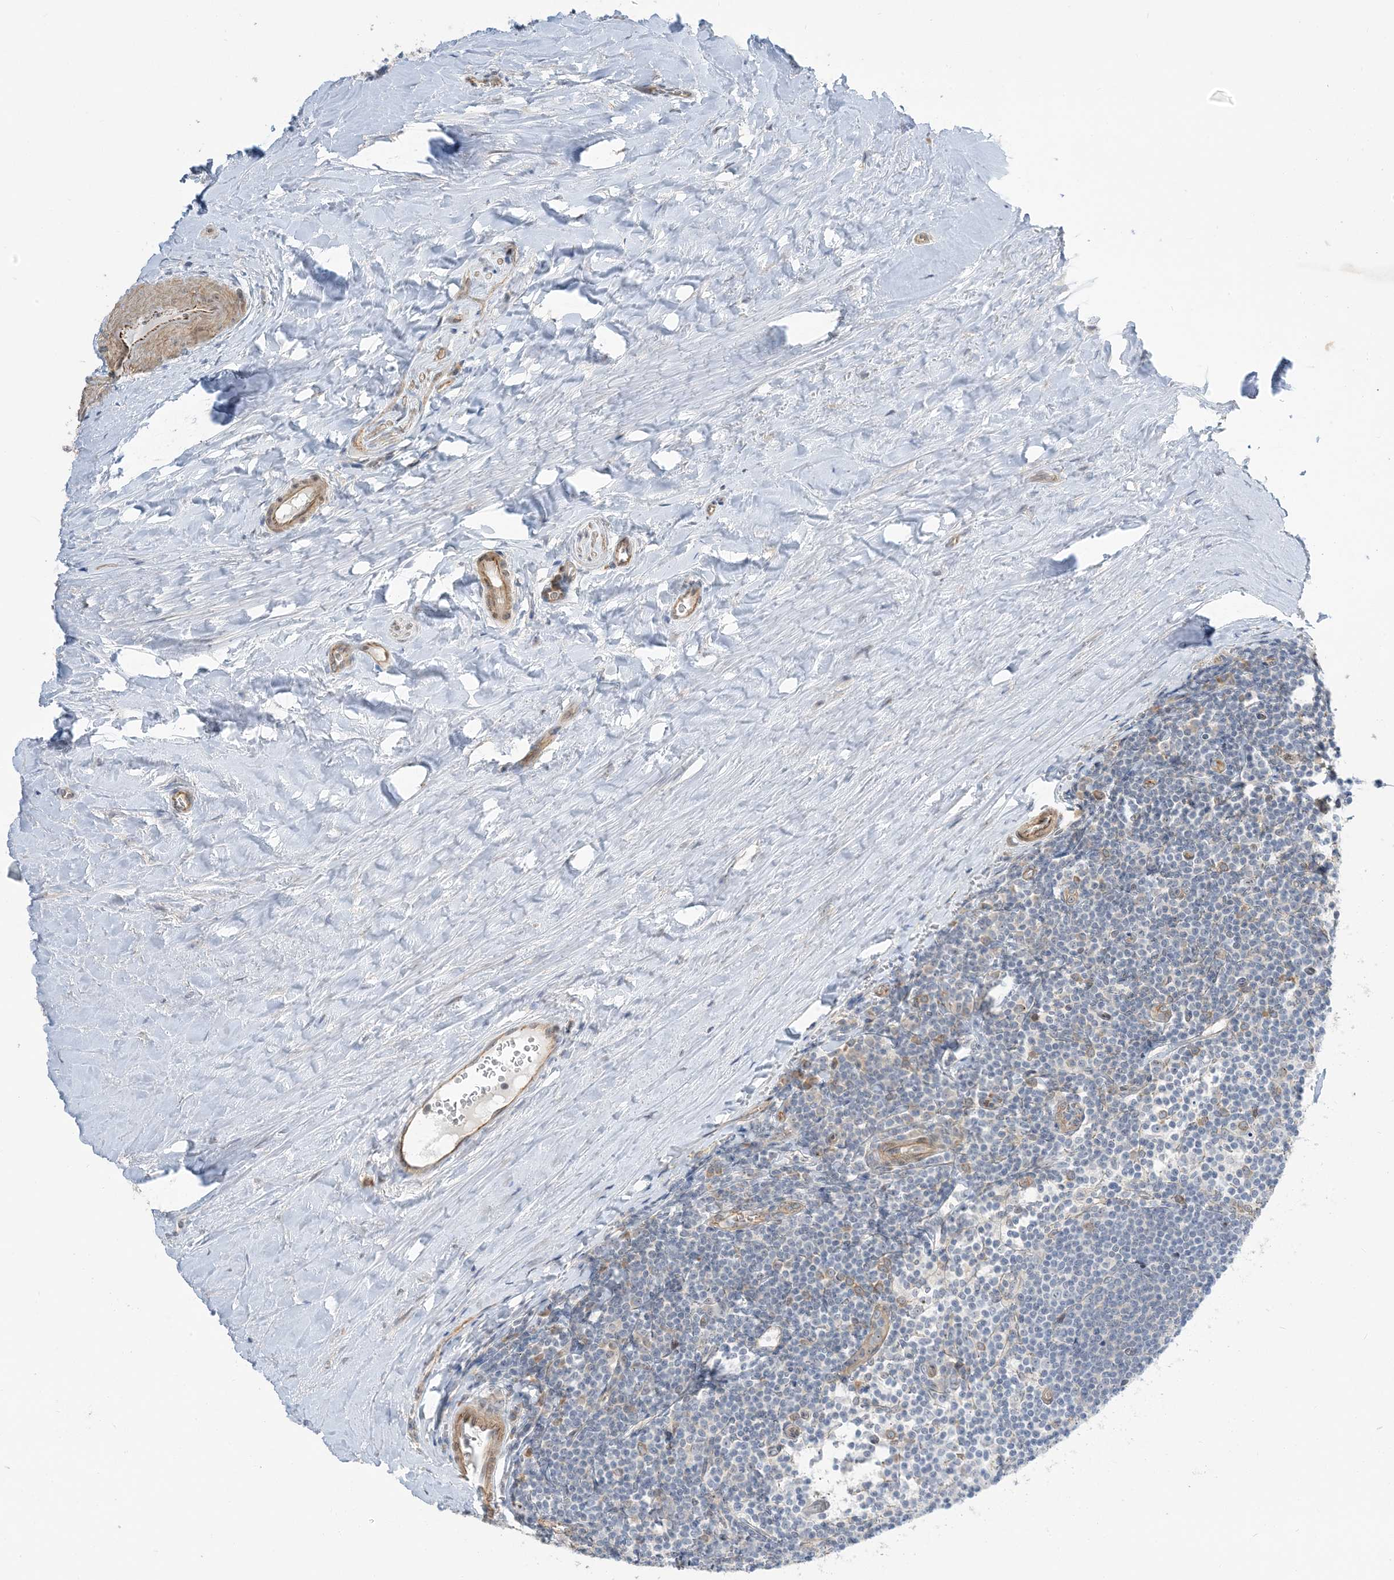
{"staining": {"intensity": "negative", "quantity": "none", "location": "none"}, "tissue": "tonsil", "cell_type": "Germinal center cells", "image_type": "normal", "snomed": [{"axis": "morphology", "description": "Normal tissue, NOS"}, {"axis": "topography", "description": "Tonsil"}], "caption": "Image shows no protein expression in germinal center cells of normal tonsil. Nuclei are stained in blue.", "gene": "IL36B", "patient": {"sex": "male", "age": 27}}